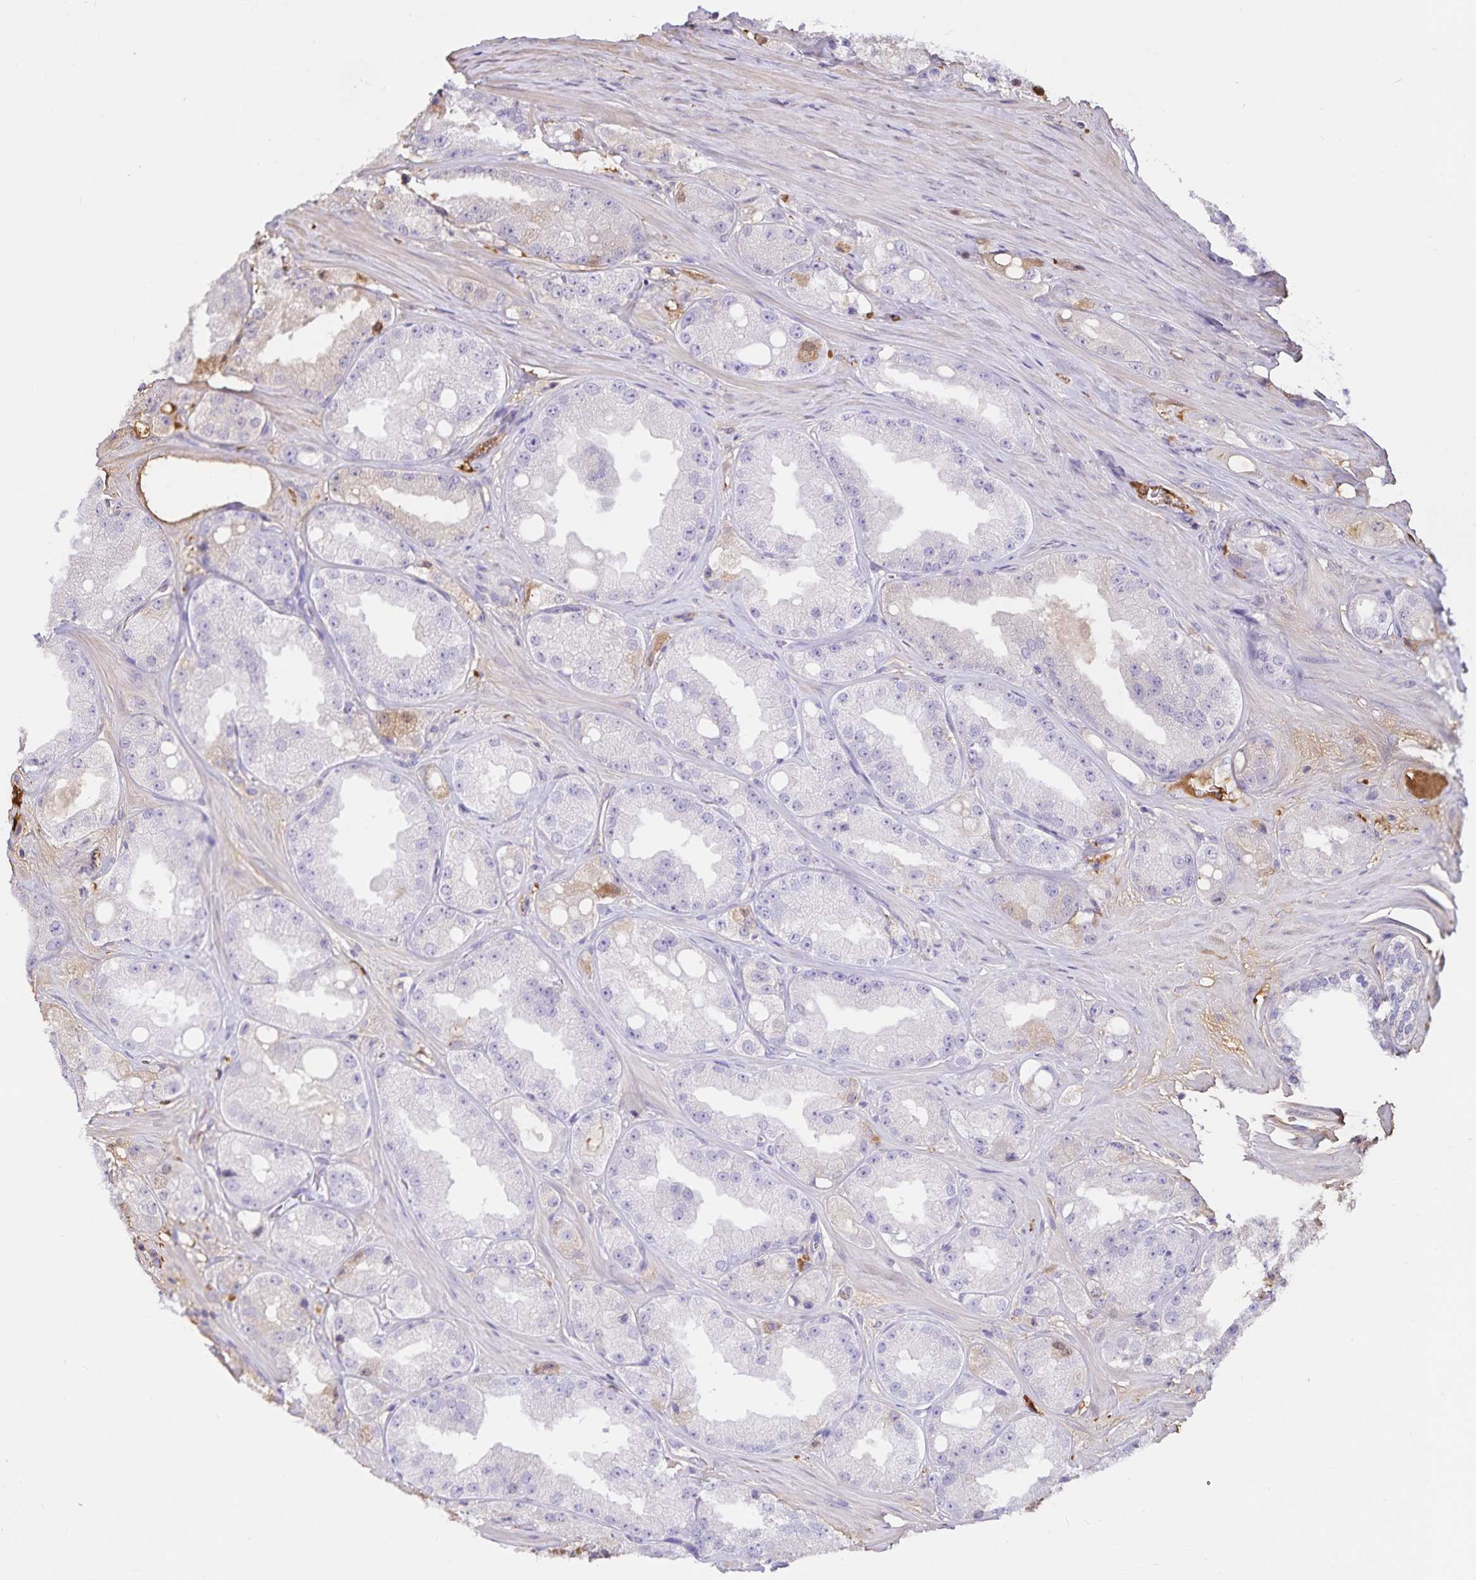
{"staining": {"intensity": "negative", "quantity": "none", "location": "none"}, "tissue": "prostate cancer", "cell_type": "Tumor cells", "image_type": "cancer", "snomed": [{"axis": "morphology", "description": "Adenocarcinoma, High grade"}, {"axis": "topography", "description": "Prostate"}], "caption": "DAB (3,3'-diaminobenzidine) immunohistochemical staining of human adenocarcinoma (high-grade) (prostate) displays no significant expression in tumor cells.", "gene": "FGG", "patient": {"sex": "male", "age": 66}}